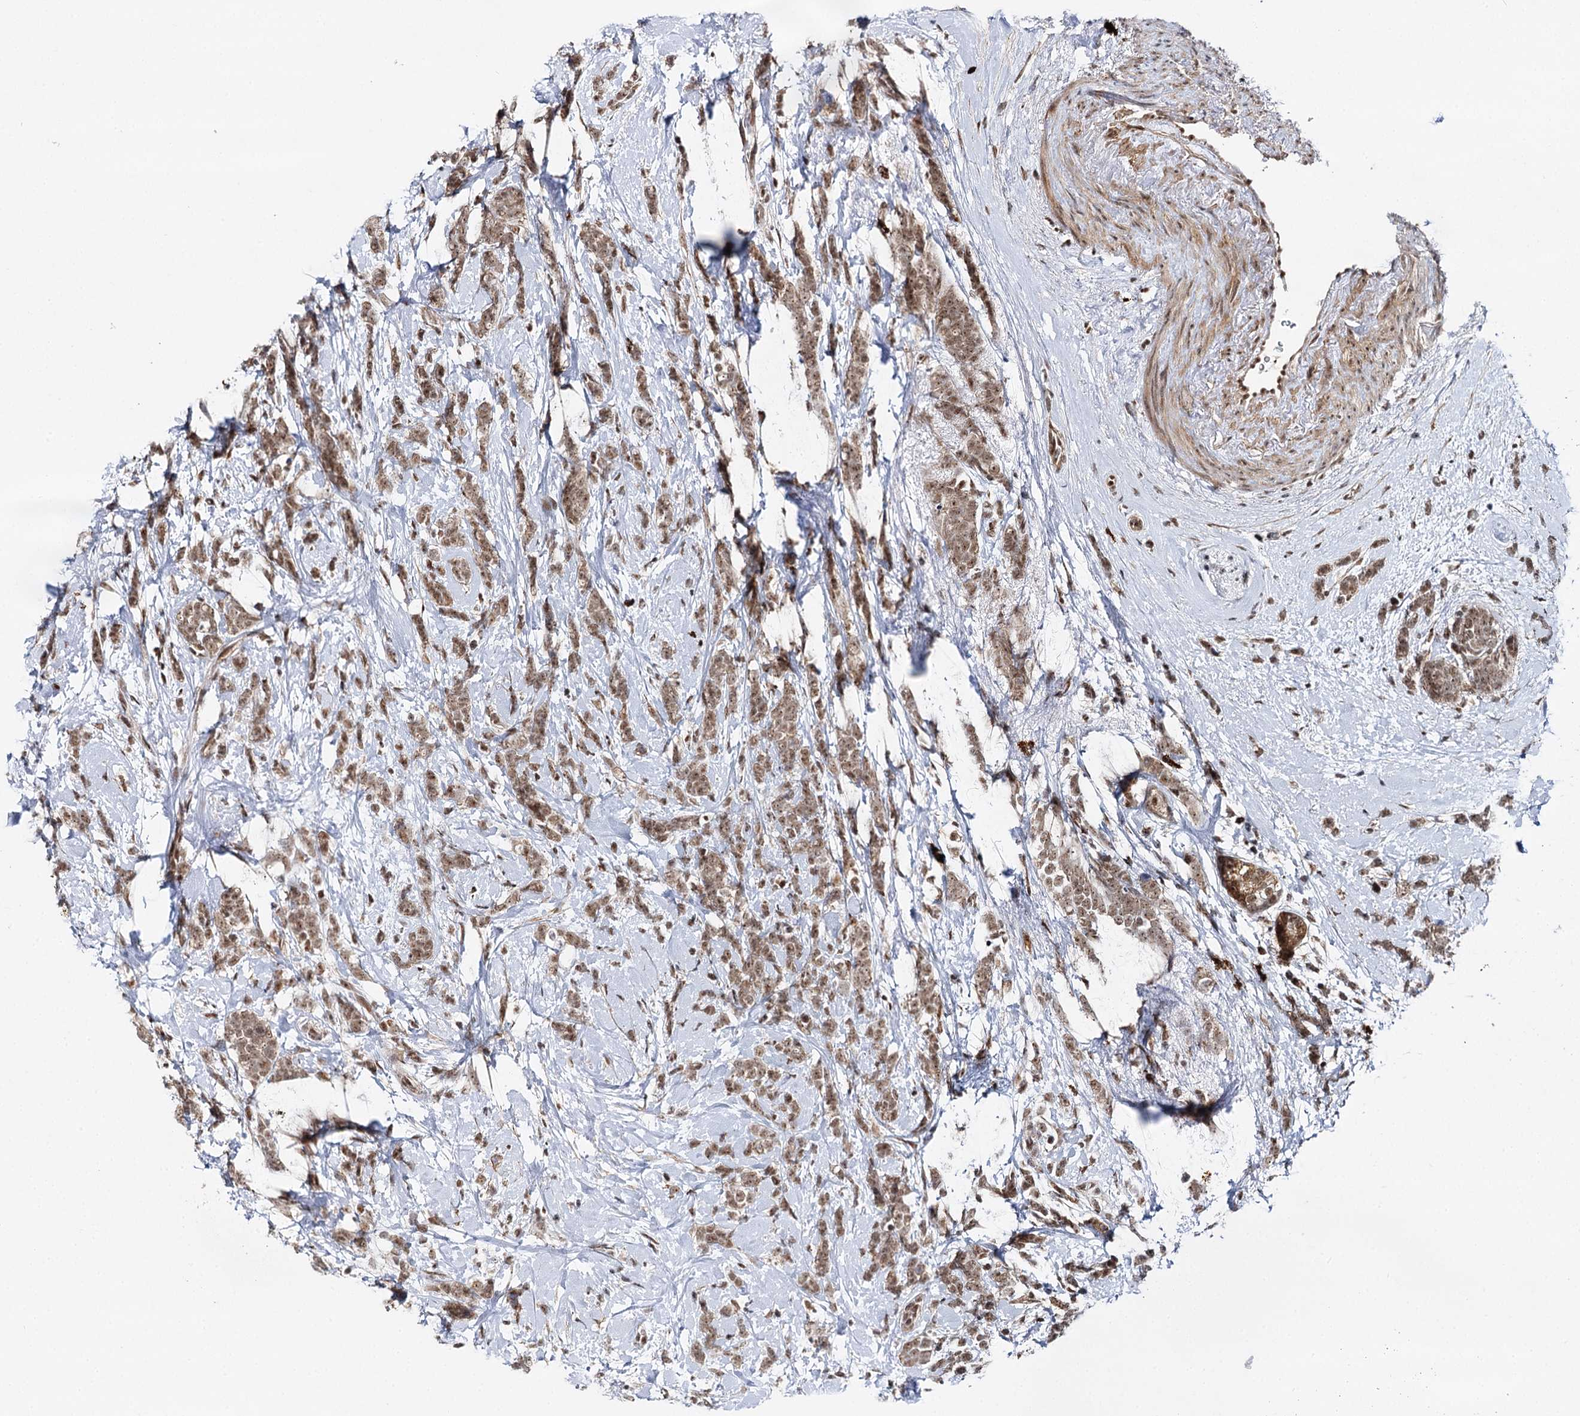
{"staining": {"intensity": "moderate", "quantity": ">75%", "location": "nuclear"}, "tissue": "breast cancer", "cell_type": "Tumor cells", "image_type": "cancer", "snomed": [{"axis": "morphology", "description": "Lobular carcinoma"}, {"axis": "topography", "description": "Breast"}], "caption": "Immunohistochemical staining of human lobular carcinoma (breast) exhibits moderate nuclear protein expression in about >75% of tumor cells. The staining is performed using DAB brown chromogen to label protein expression. The nuclei are counter-stained blue using hematoxylin.", "gene": "BUD13", "patient": {"sex": "female", "age": 58}}